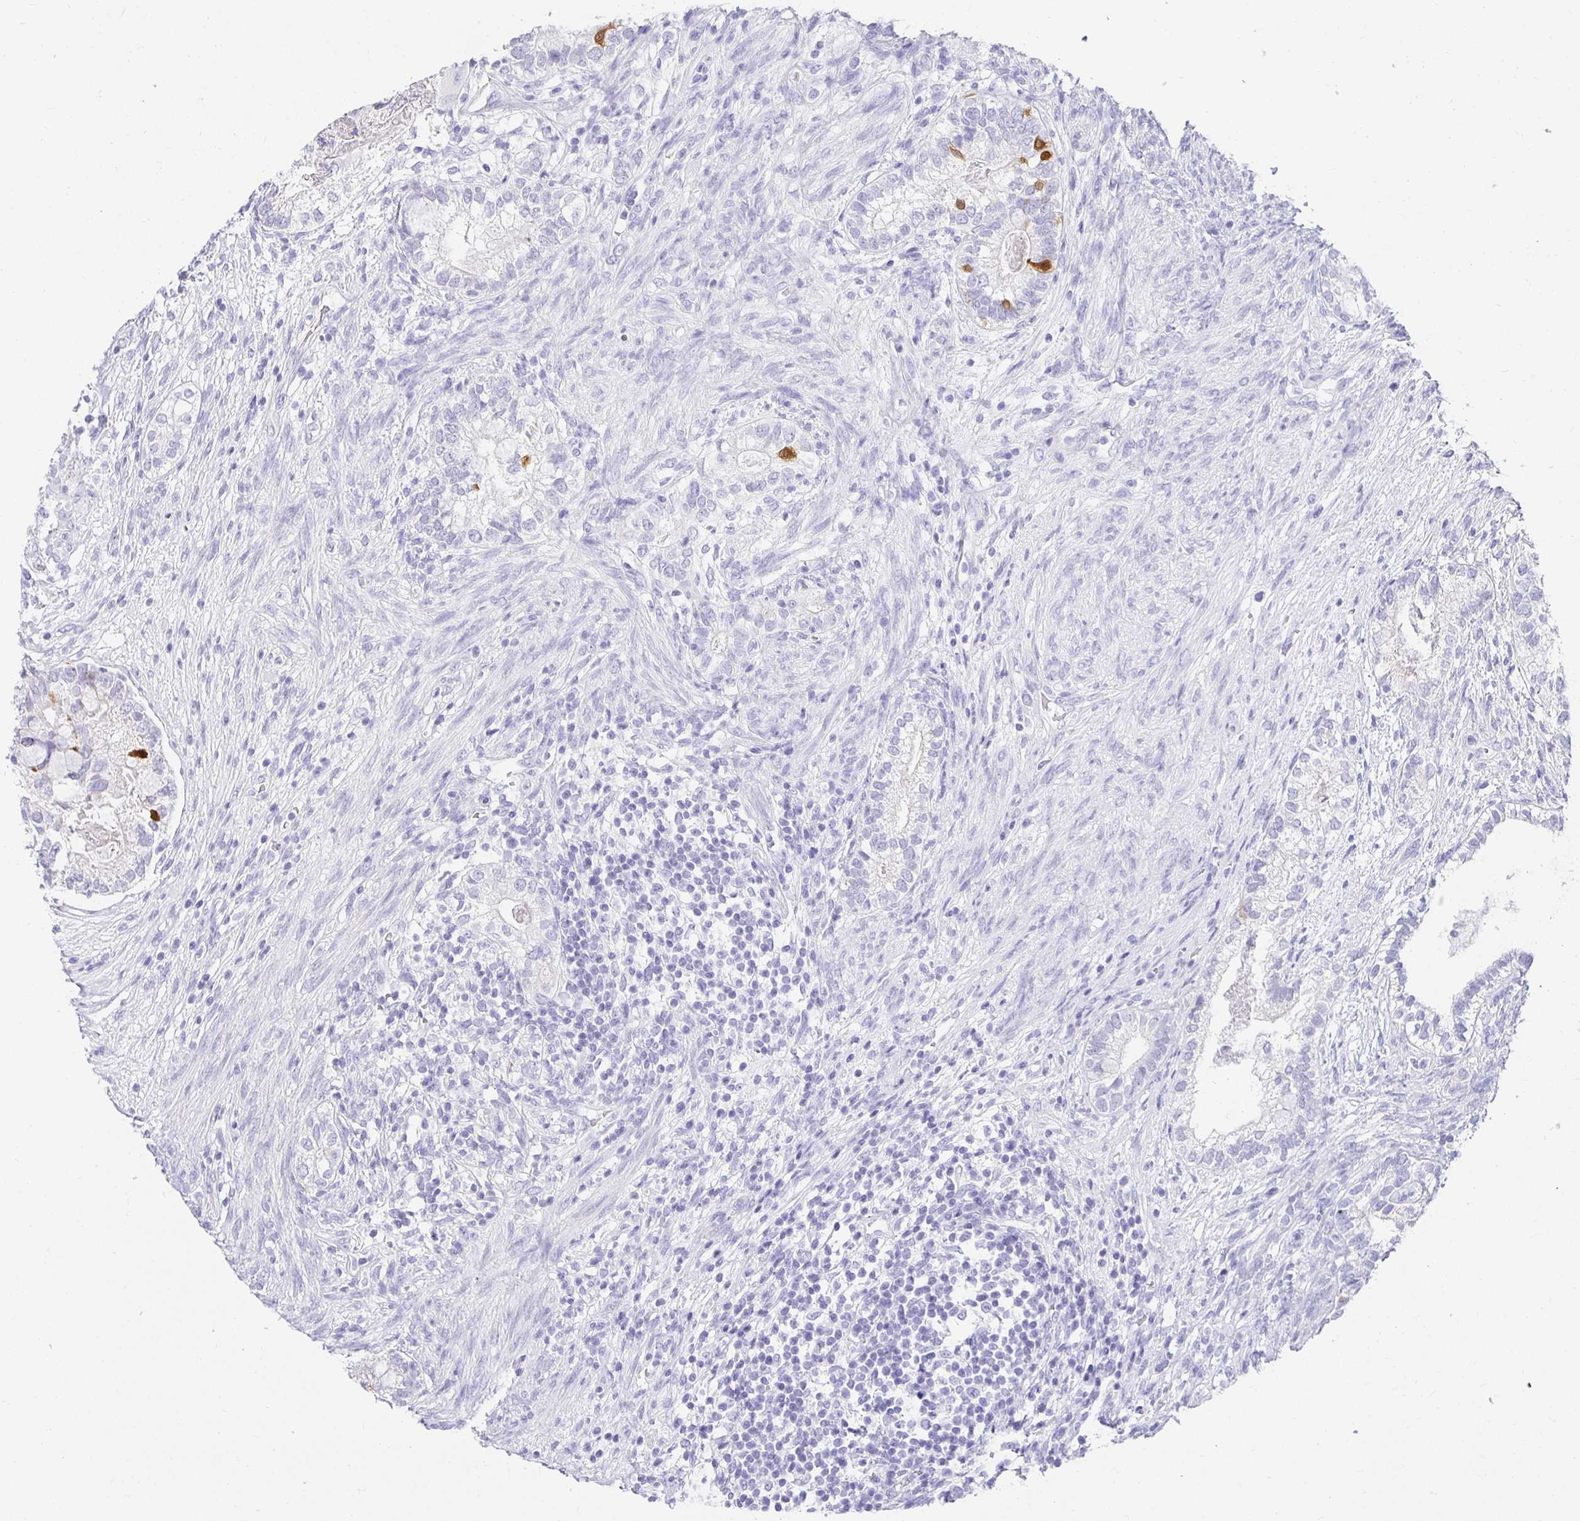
{"staining": {"intensity": "negative", "quantity": "none", "location": "none"}, "tissue": "testis cancer", "cell_type": "Tumor cells", "image_type": "cancer", "snomed": [{"axis": "morphology", "description": "Seminoma, NOS"}, {"axis": "morphology", "description": "Carcinoma, Embryonal, NOS"}, {"axis": "topography", "description": "Testis"}], "caption": "The immunohistochemistry image has no significant expression in tumor cells of testis cancer tissue.", "gene": "CHAT", "patient": {"sex": "male", "age": 41}}